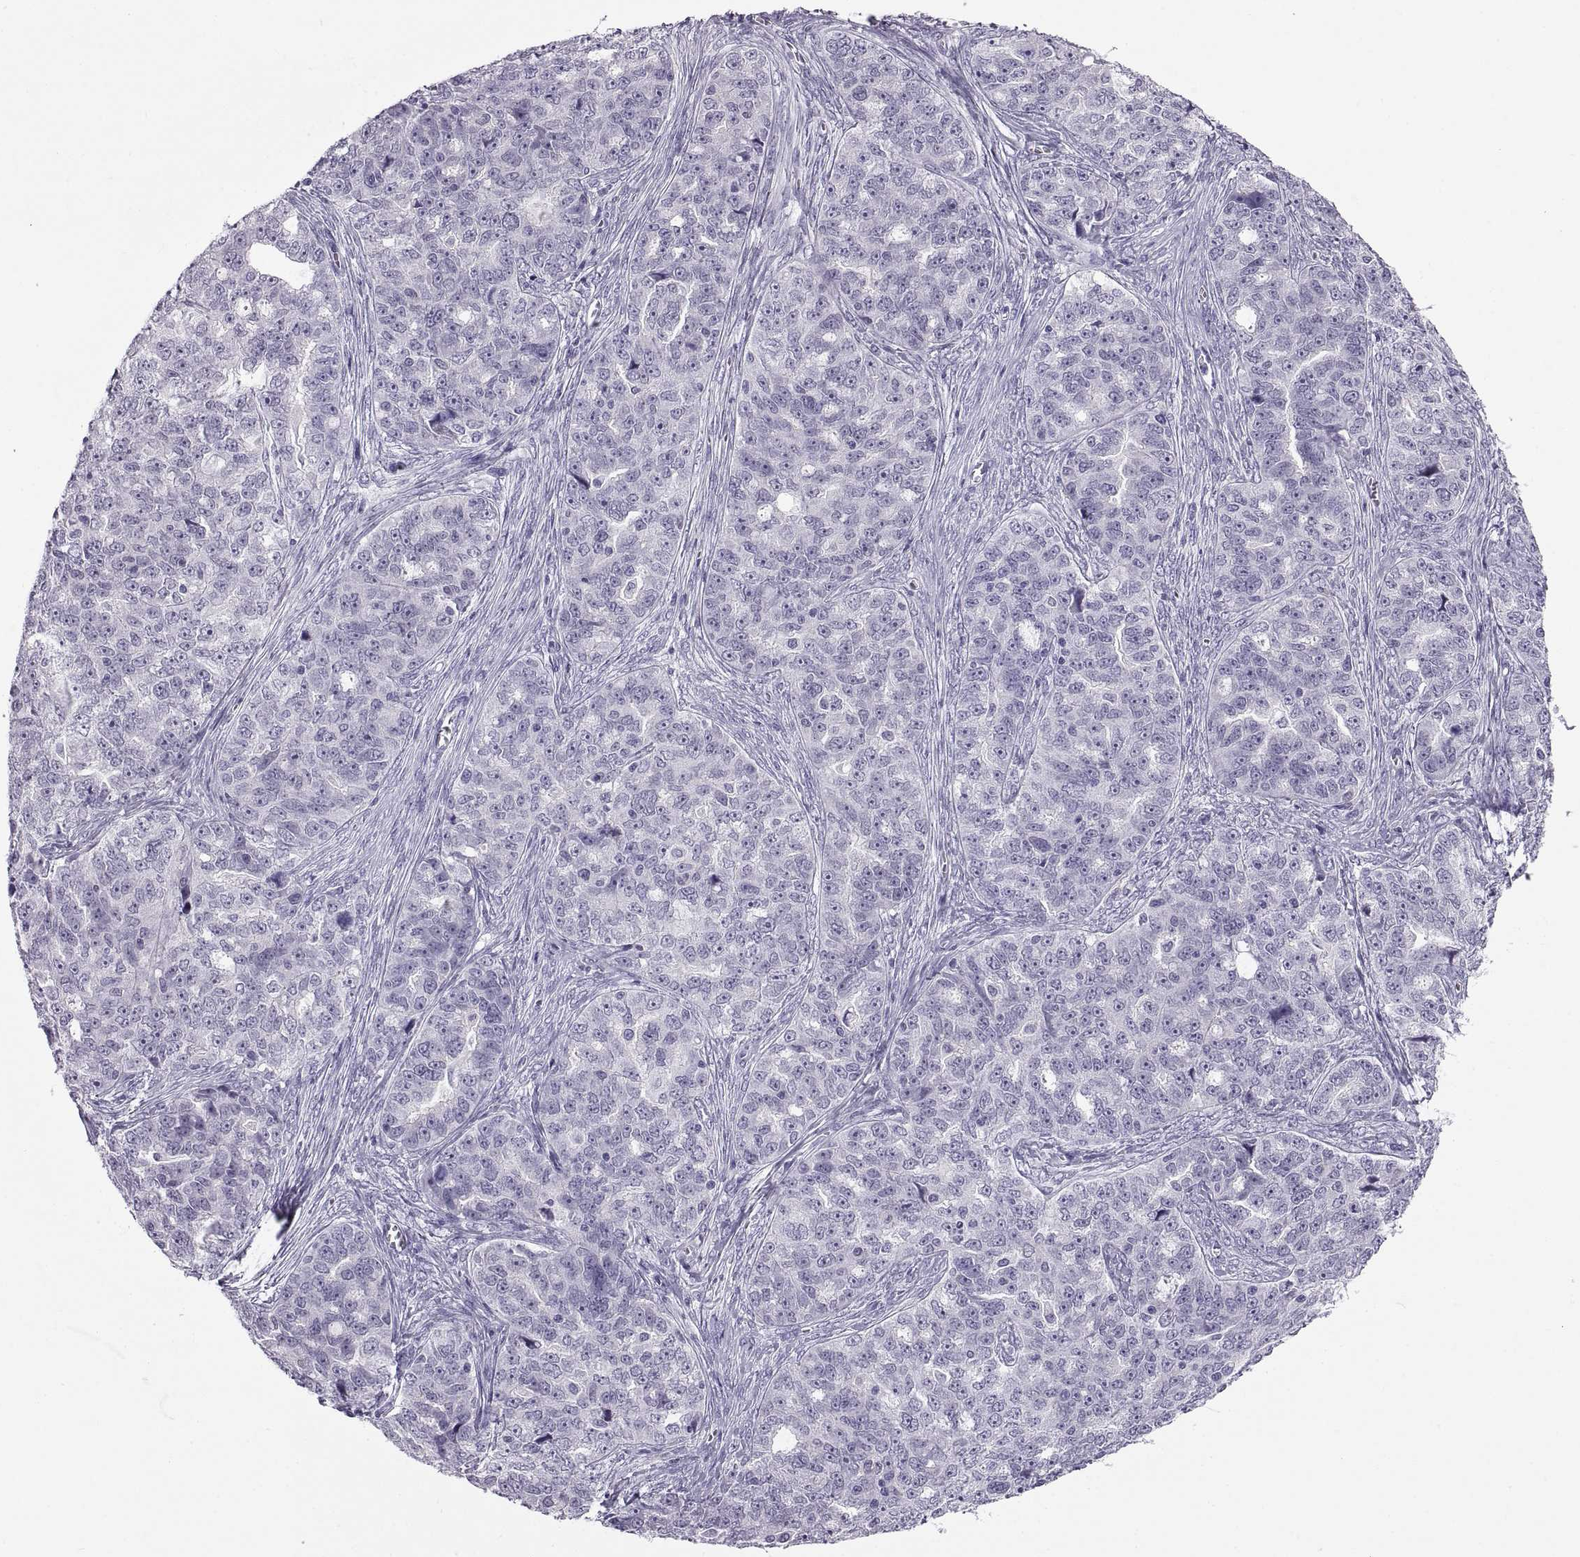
{"staining": {"intensity": "negative", "quantity": "none", "location": "none"}, "tissue": "ovarian cancer", "cell_type": "Tumor cells", "image_type": "cancer", "snomed": [{"axis": "morphology", "description": "Cystadenocarcinoma, serous, NOS"}, {"axis": "topography", "description": "Ovary"}], "caption": "Serous cystadenocarcinoma (ovarian) was stained to show a protein in brown. There is no significant staining in tumor cells.", "gene": "QRICH2", "patient": {"sex": "female", "age": 51}}